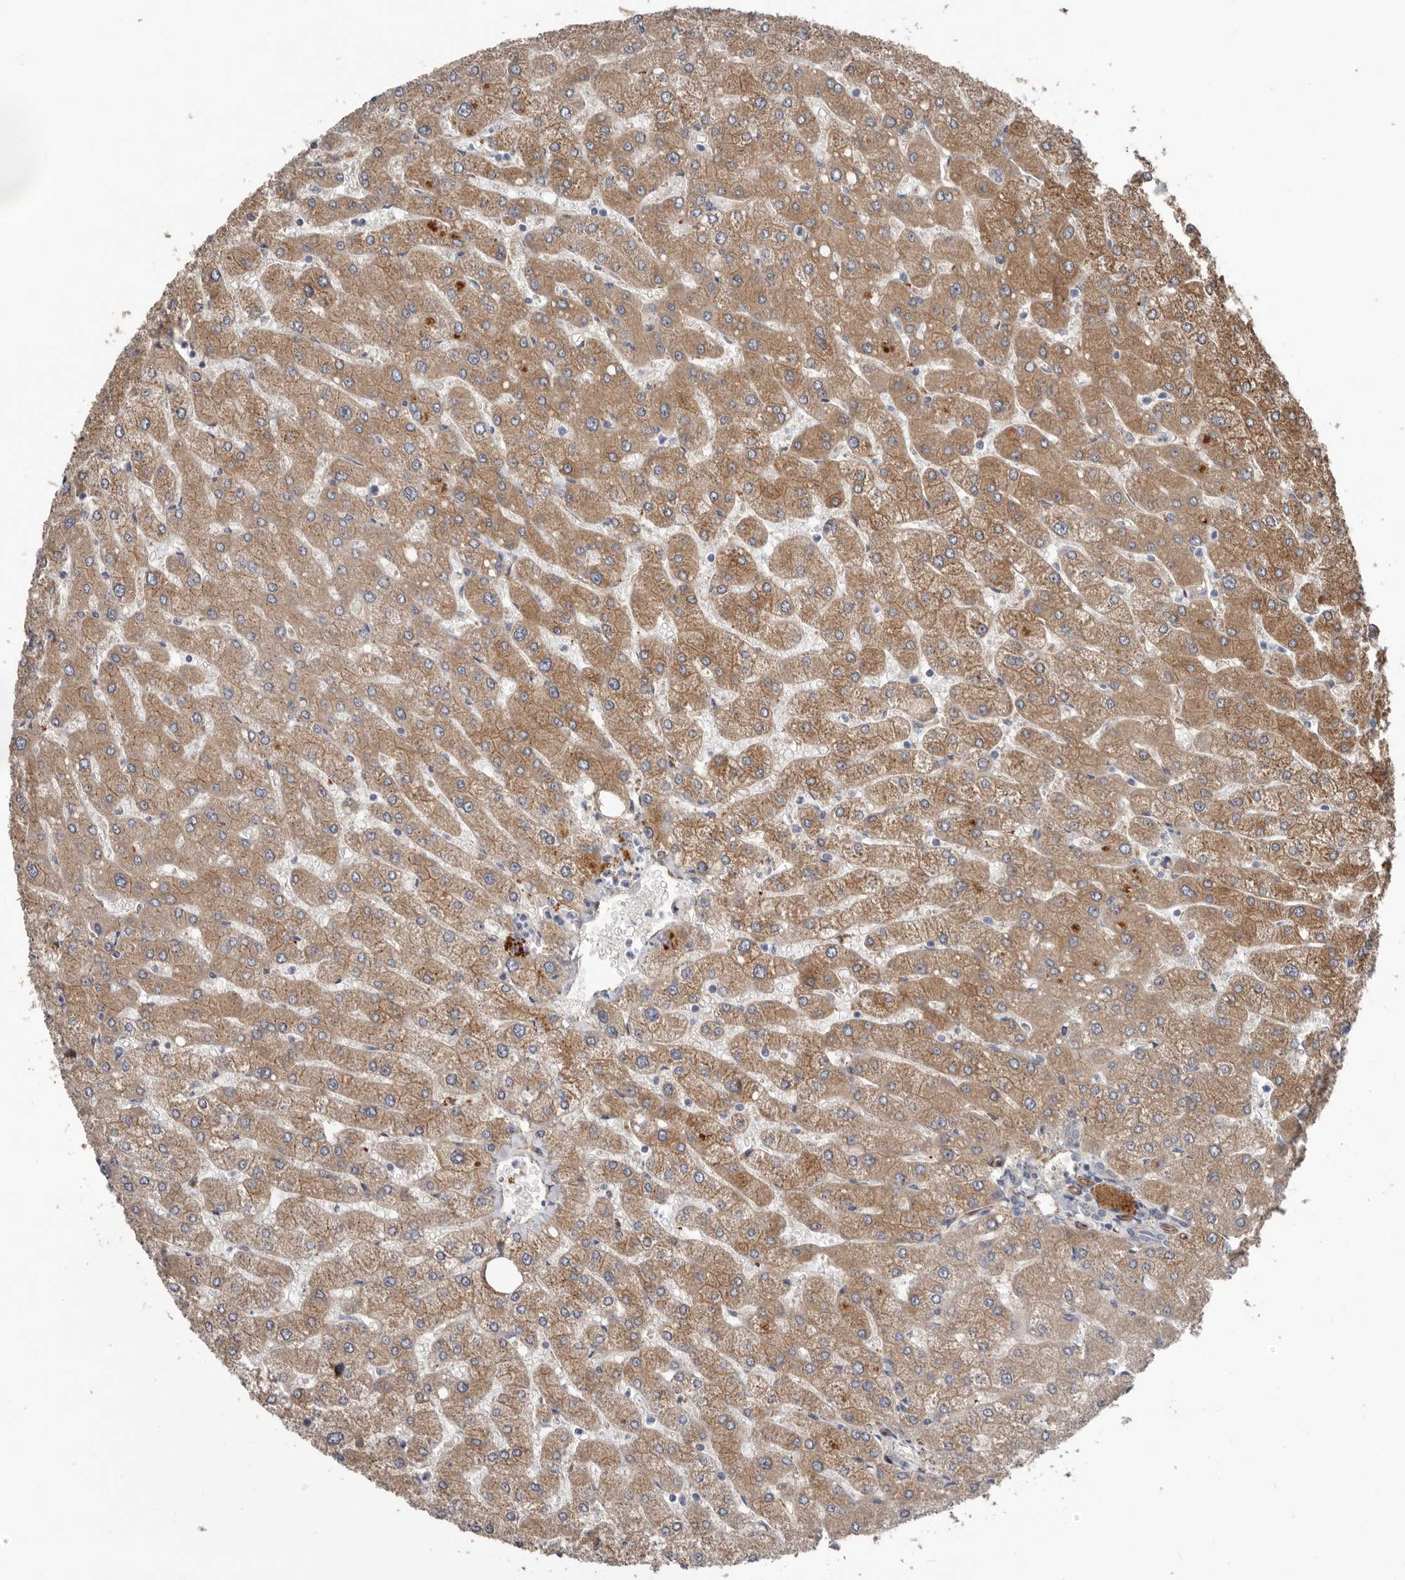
{"staining": {"intensity": "negative", "quantity": "none", "location": "none"}, "tissue": "liver", "cell_type": "Cholangiocytes", "image_type": "normal", "snomed": [{"axis": "morphology", "description": "Normal tissue, NOS"}, {"axis": "topography", "description": "Liver"}], "caption": "The histopathology image exhibits no significant positivity in cholangiocytes of liver. The staining was performed using DAB (3,3'-diaminobenzidine) to visualize the protein expression in brown, while the nuclei were stained in blue with hematoxylin (Magnification: 20x).", "gene": "RANBP17", "patient": {"sex": "male", "age": 55}}